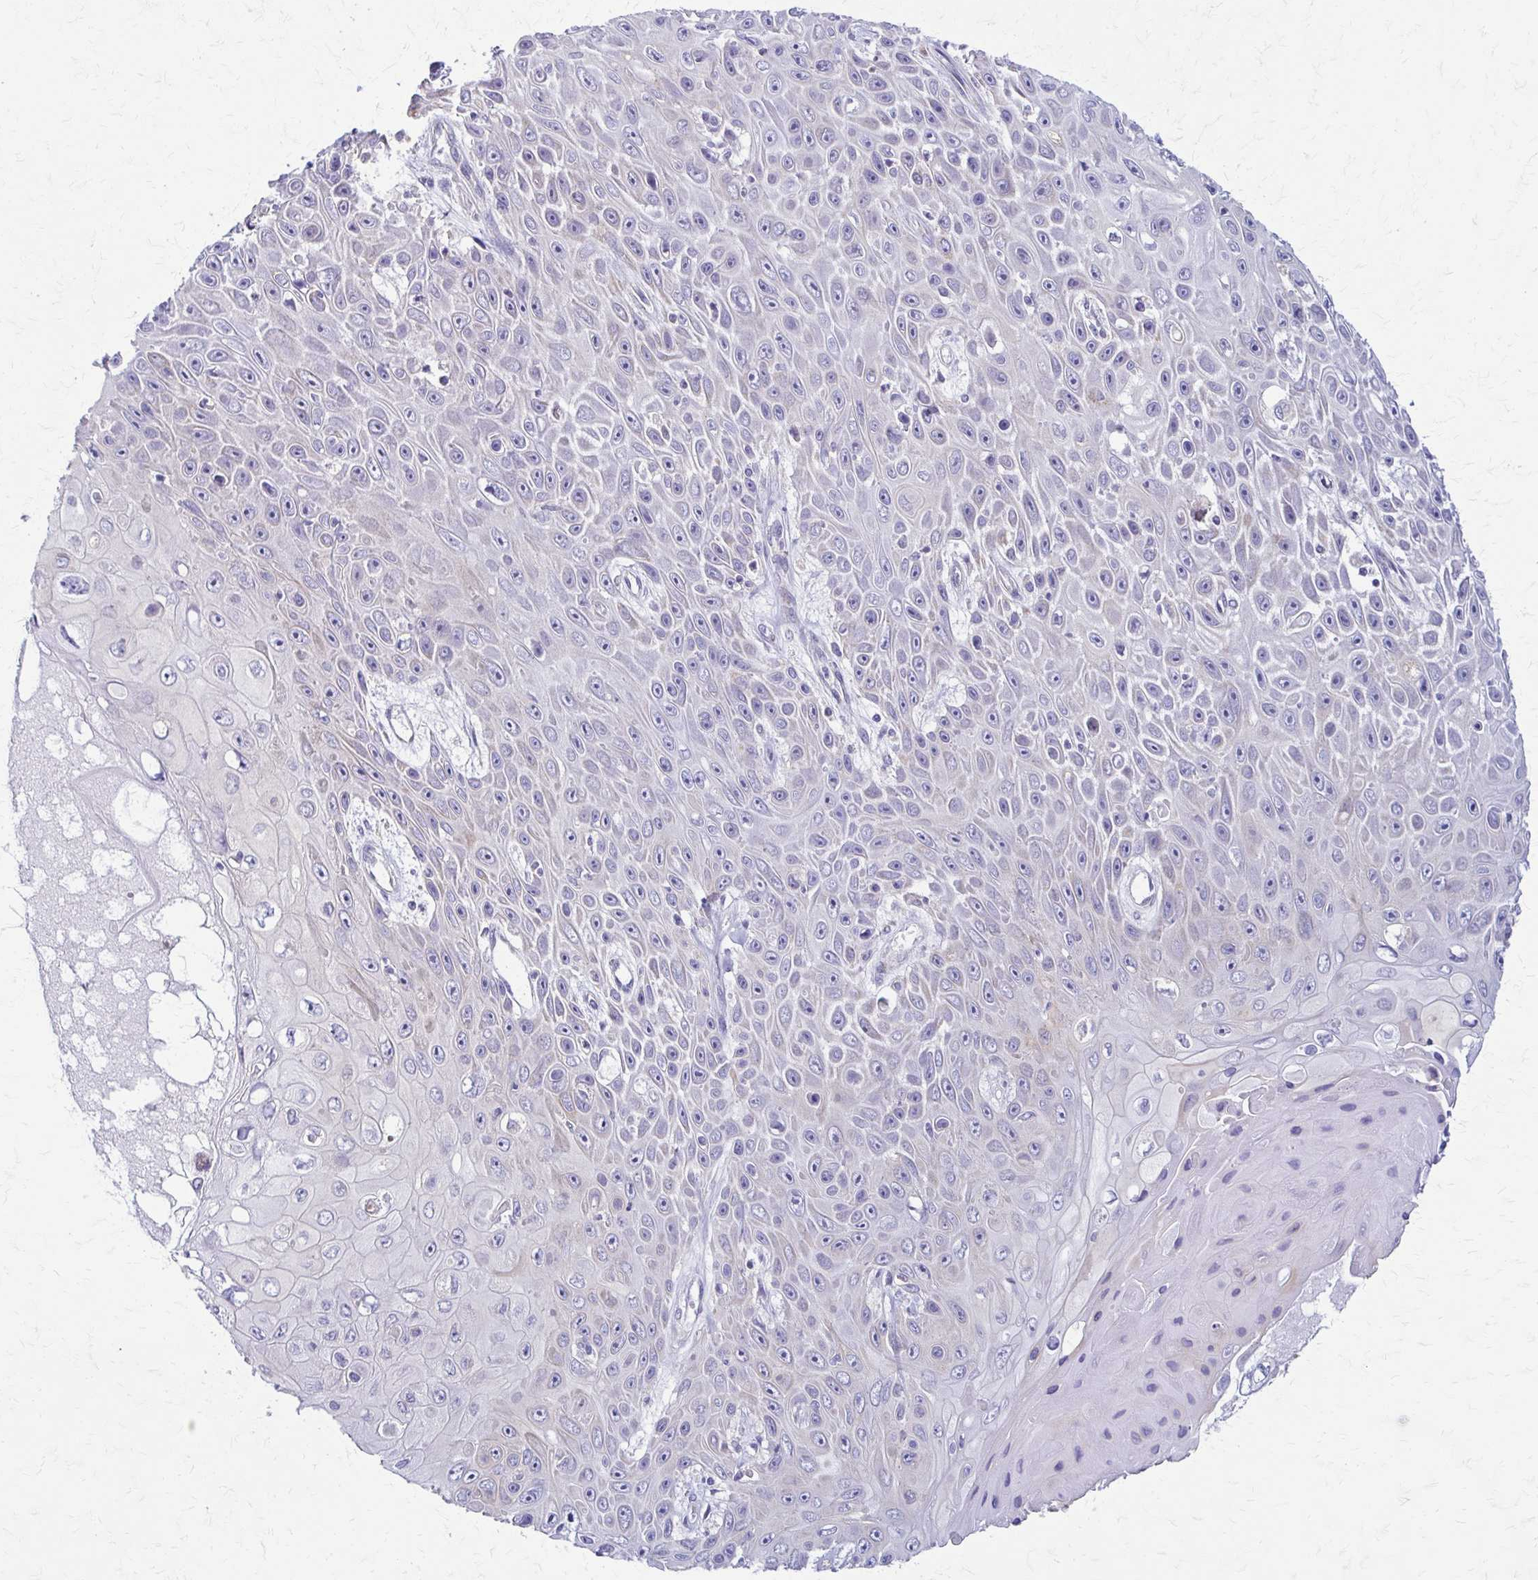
{"staining": {"intensity": "negative", "quantity": "none", "location": "none"}, "tissue": "skin cancer", "cell_type": "Tumor cells", "image_type": "cancer", "snomed": [{"axis": "morphology", "description": "Squamous cell carcinoma, NOS"}, {"axis": "topography", "description": "Skin"}], "caption": "Image shows no protein expression in tumor cells of skin squamous cell carcinoma tissue.", "gene": "SAMD13", "patient": {"sex": "male", "age": 82}}